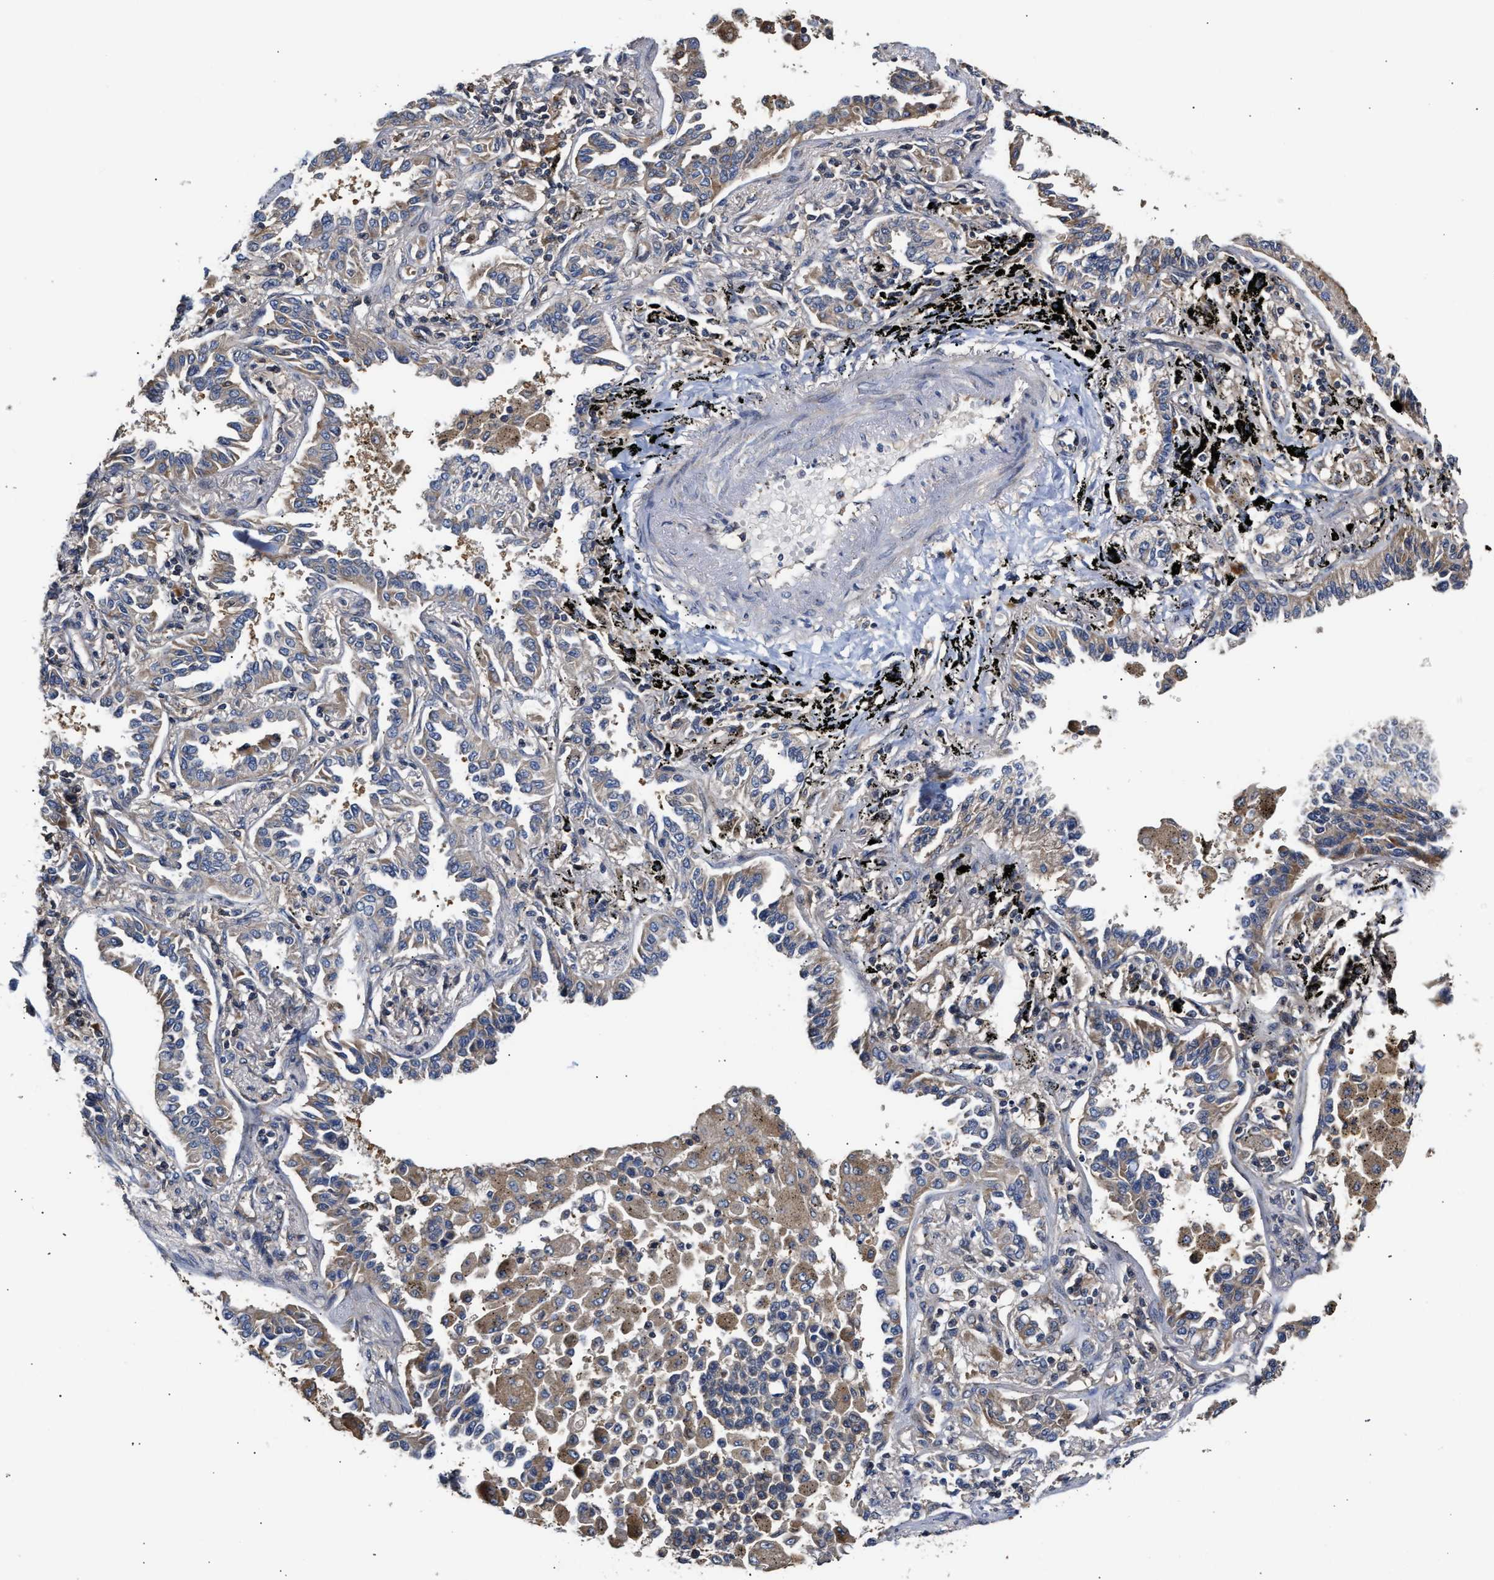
{"staining": {"intensity": "weak", "quantity": "25%-75%", "location": "cytoplasmic/membranous"}, "tissue": "lung cancer", "cell_type": "Tumor cells", "image_type": "cancer", "snomed": [{"axis": "morphology", "description": "Normal tissue, NOS"}, {"axis": "morphology", "description": "Adenocarcinoma, NOS"}, {"axis": "topography", "description": "Lung"}], "caption": "Immunohistochemical staining of human lung cancer (adenocarcinoma) shows weak cytoplasmic/membranous protein expression in about 25%-75% of tumor cells. (Brightfield microscopy of DAB IHC at high magnification).", "gene": "CLIP2", "patient": {"sex": "male", "age": 59}}